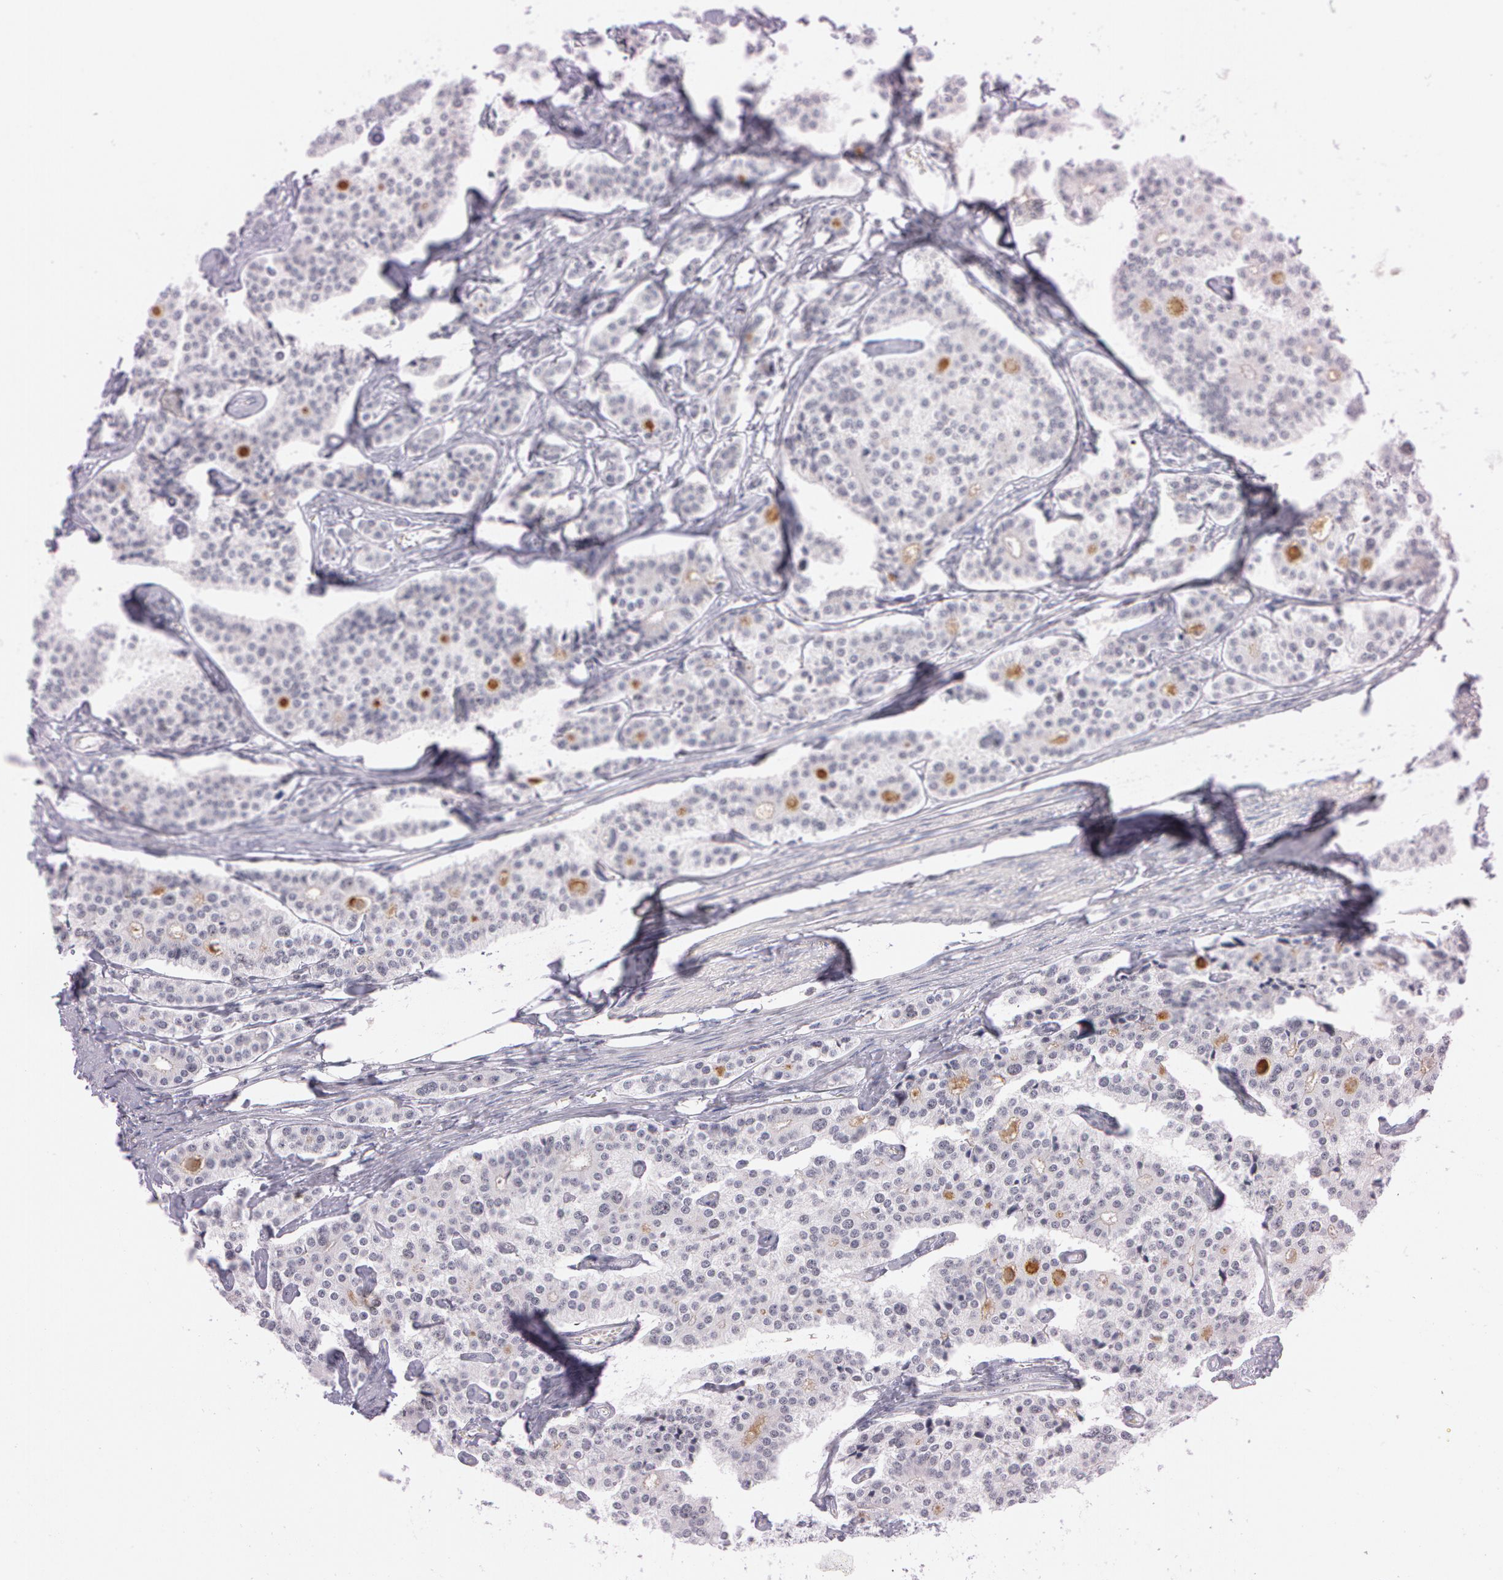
{"staining": {"intensity": "negative", "quantity": "none", "location": "none"}, "tissue": "carcinoid", "cell_type": "Tumor cells", "image_type": "cancer", "snomed": [{"axis": "morphology", "description": "Carcinoid, malignant, NOS"}, {"axis": "topography", "description": "Small intestine"}], "caption": "This is an immunohistochemistry image of carcinoid (malignant). There is no expression in tumor cells.", "gene": "FBL", "patient": {"sex": "male", "age": 63}}